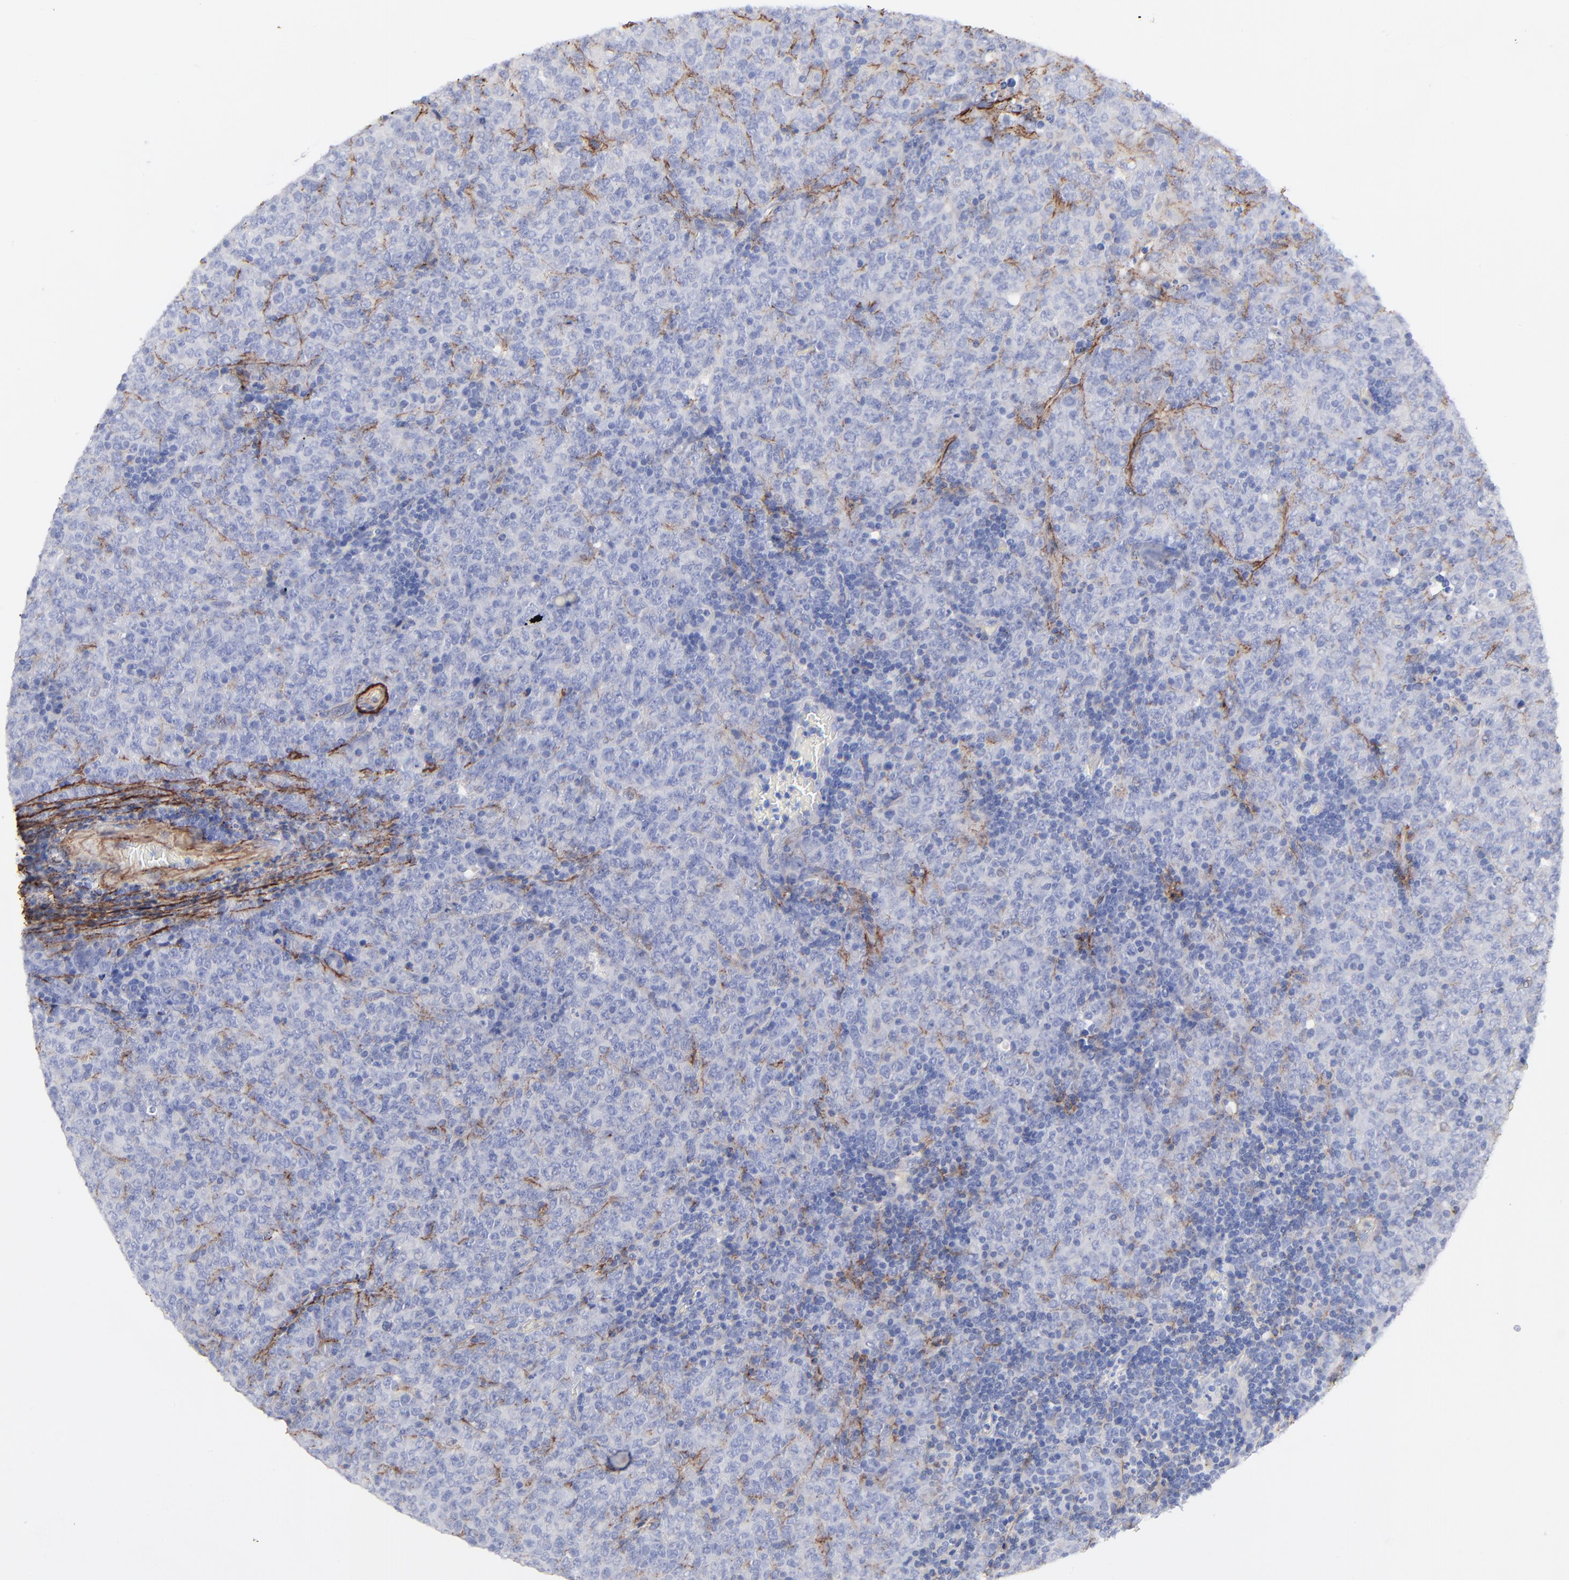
{"staining": {"intensity": "negative", "quantity": "none", "location": "none"}, "tissue": "lymphoma", "cell_type": "Tumor cells", "image_type": "cancer", "snomed": [{"axis": "morphology", "description": "Malignant lymphoma, non-Hodgkin's type, High grade"}, {"axis": "topography", "description": "Tonsil"}], "caption": "Immunohistochemistry (IHC) photomicrograph of lymphoma stained for a protein (brown), which shows no staining in tumor cells.", "gene": "FBLN2", "patient": {"sex": "female", "age": 36}}